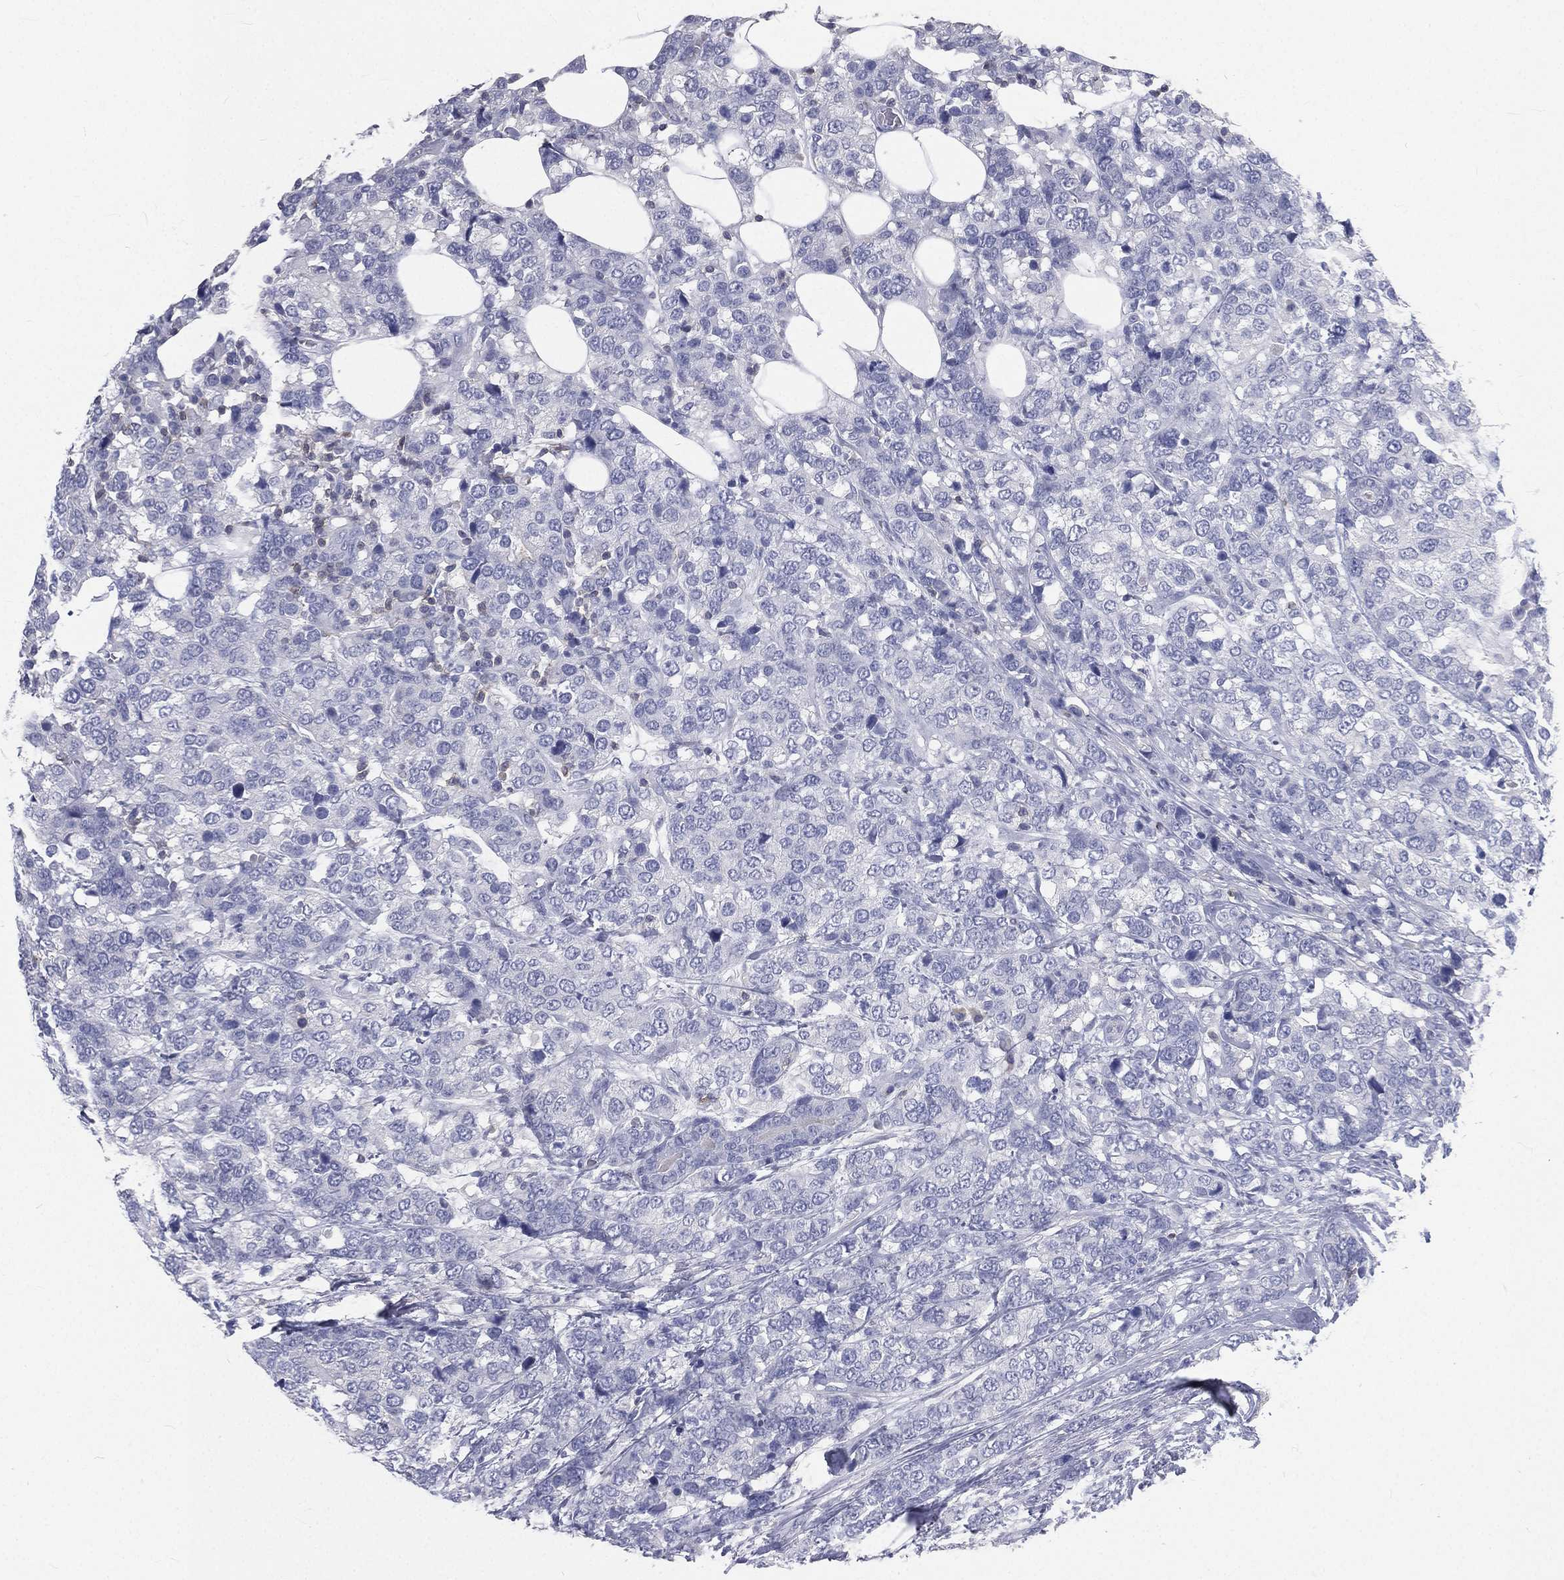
{"staining": {"intensity": "negative", "quantity": "none", "location": "none"}, "tissue": "breast cancer", "cell_type": "Tumor cells", "image_type": "cancer", "snomed": [{"axis": "morphology", "description": "Lobular carcinoma"}, {"axis": "topography", "description": "Breast"}], "caption": "Tumor cells show no significant protein positivity in breast cancer (lobular carcinoma).", "gene": "CD3D", "patient": {"sex": "female", "age": 59}}